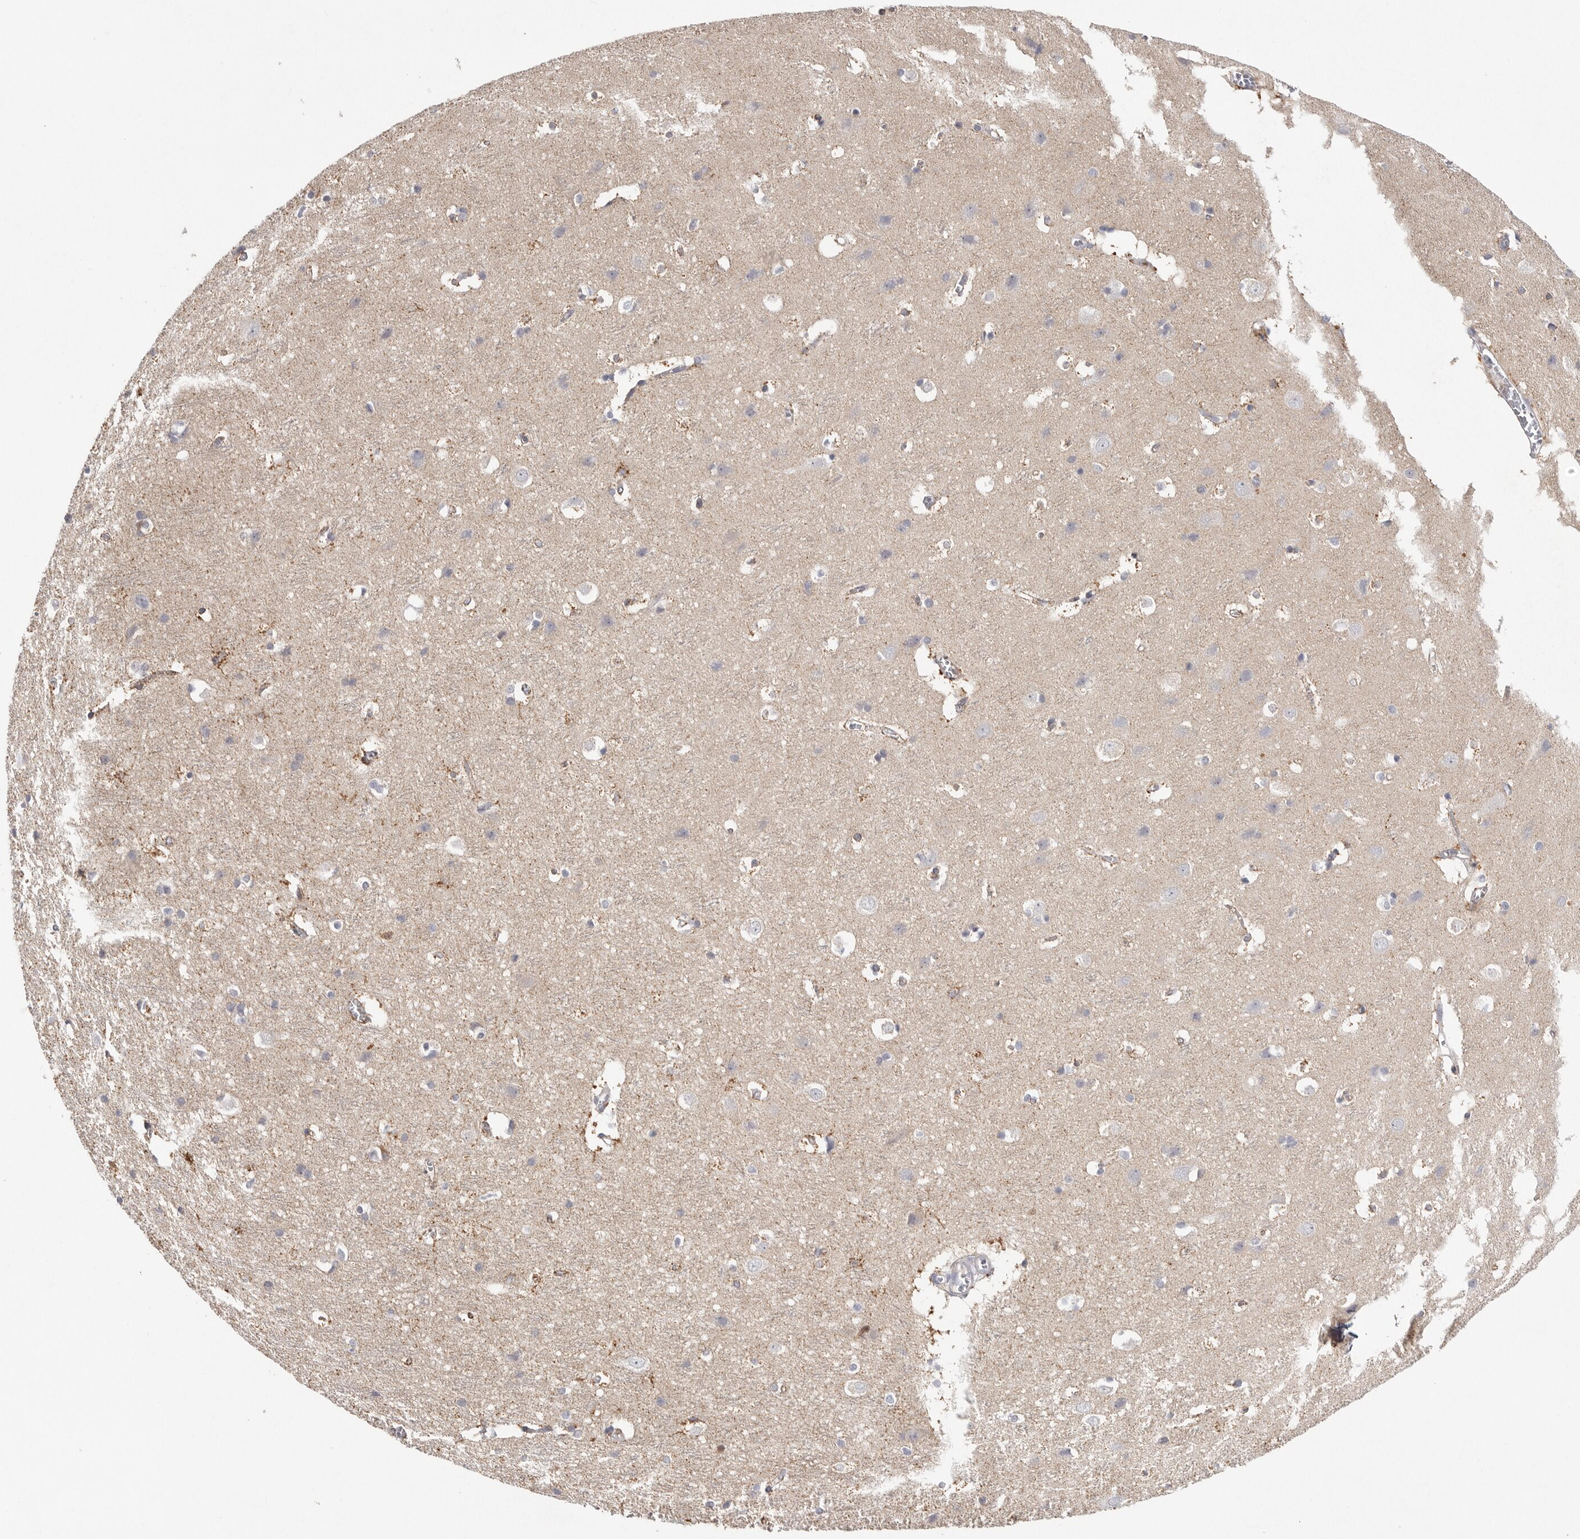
{"staining": {"intensity": "negative", "quantity": "none", "location": "none"}, "tissue": "cerebral cortex", "cell_type": "Endothelial cells", "image_type": "normal", "snomed": [{"axis": "morphology", "description": "Normal tissue, NOS"}, {"axis": "topography", "description": "Cerebral cortex"}], "caption": "Immunohistochemistry micrograph of unremarkable human cerebral cortex stained for a protein (brown), which reveals no expression in endothelial cells.", "gene": "ELP3", "patient": {"sex": "male", "age": 54}}